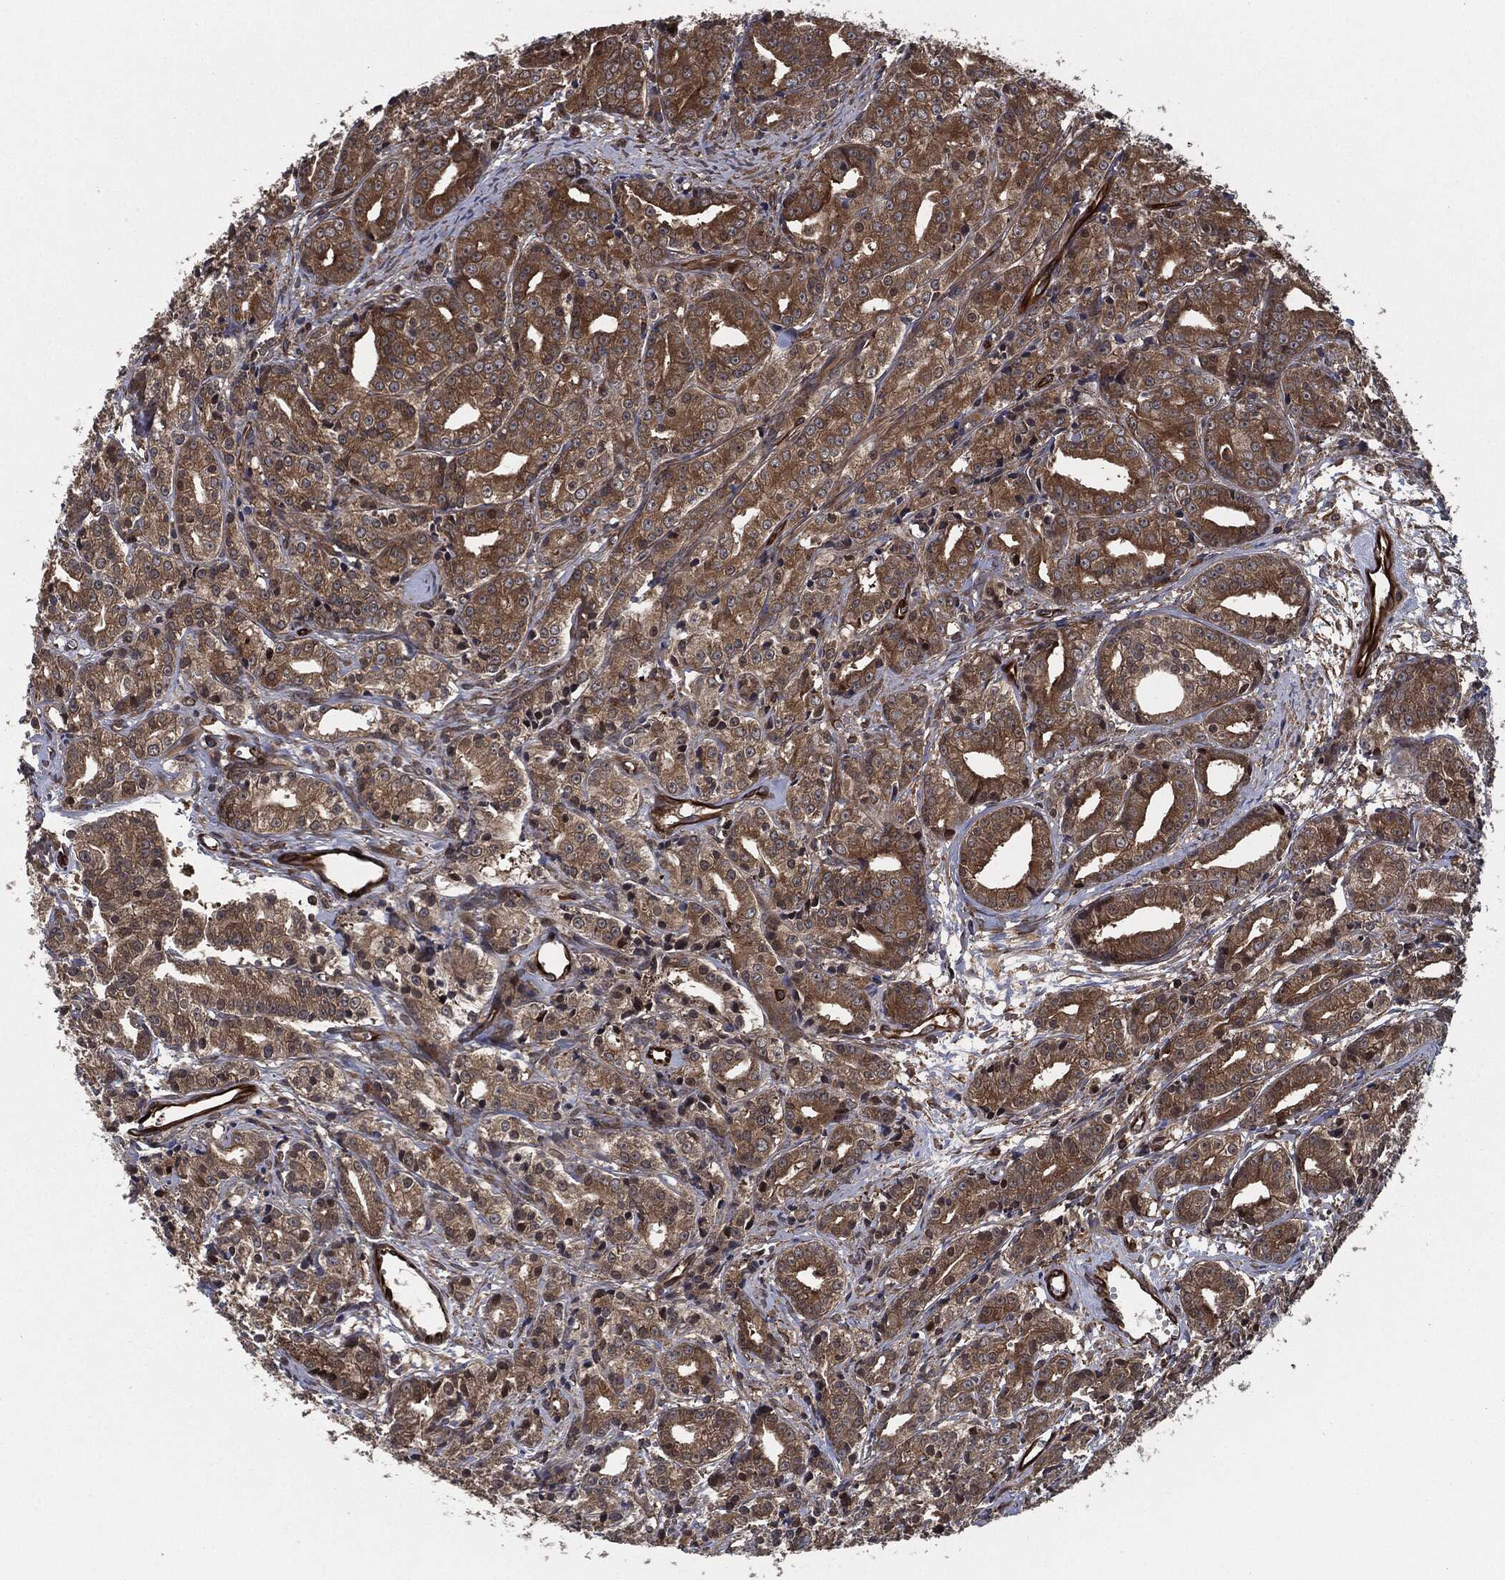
{"staining": {"intensity": "moderate", "quantity": ">75%", "location": "cytoplasmic/membranous"}, "tissue": "prostate cancer", "cell_type": "Tumor cells", "image_type": "cancer", "snomed": [{"axis": "morphology", "description": "Adenocarcinoma, Medium grade"}, {"axis": "topography", "description": "Prostate"}], "caption": "Protein staining of prostate cancer tissue demonstrates moderate cytoplasmic/membranous expression in about >75% of tumor cells.", "gene": "RAP1GDS1", "patient": {"sex": "male", "age": 74}}